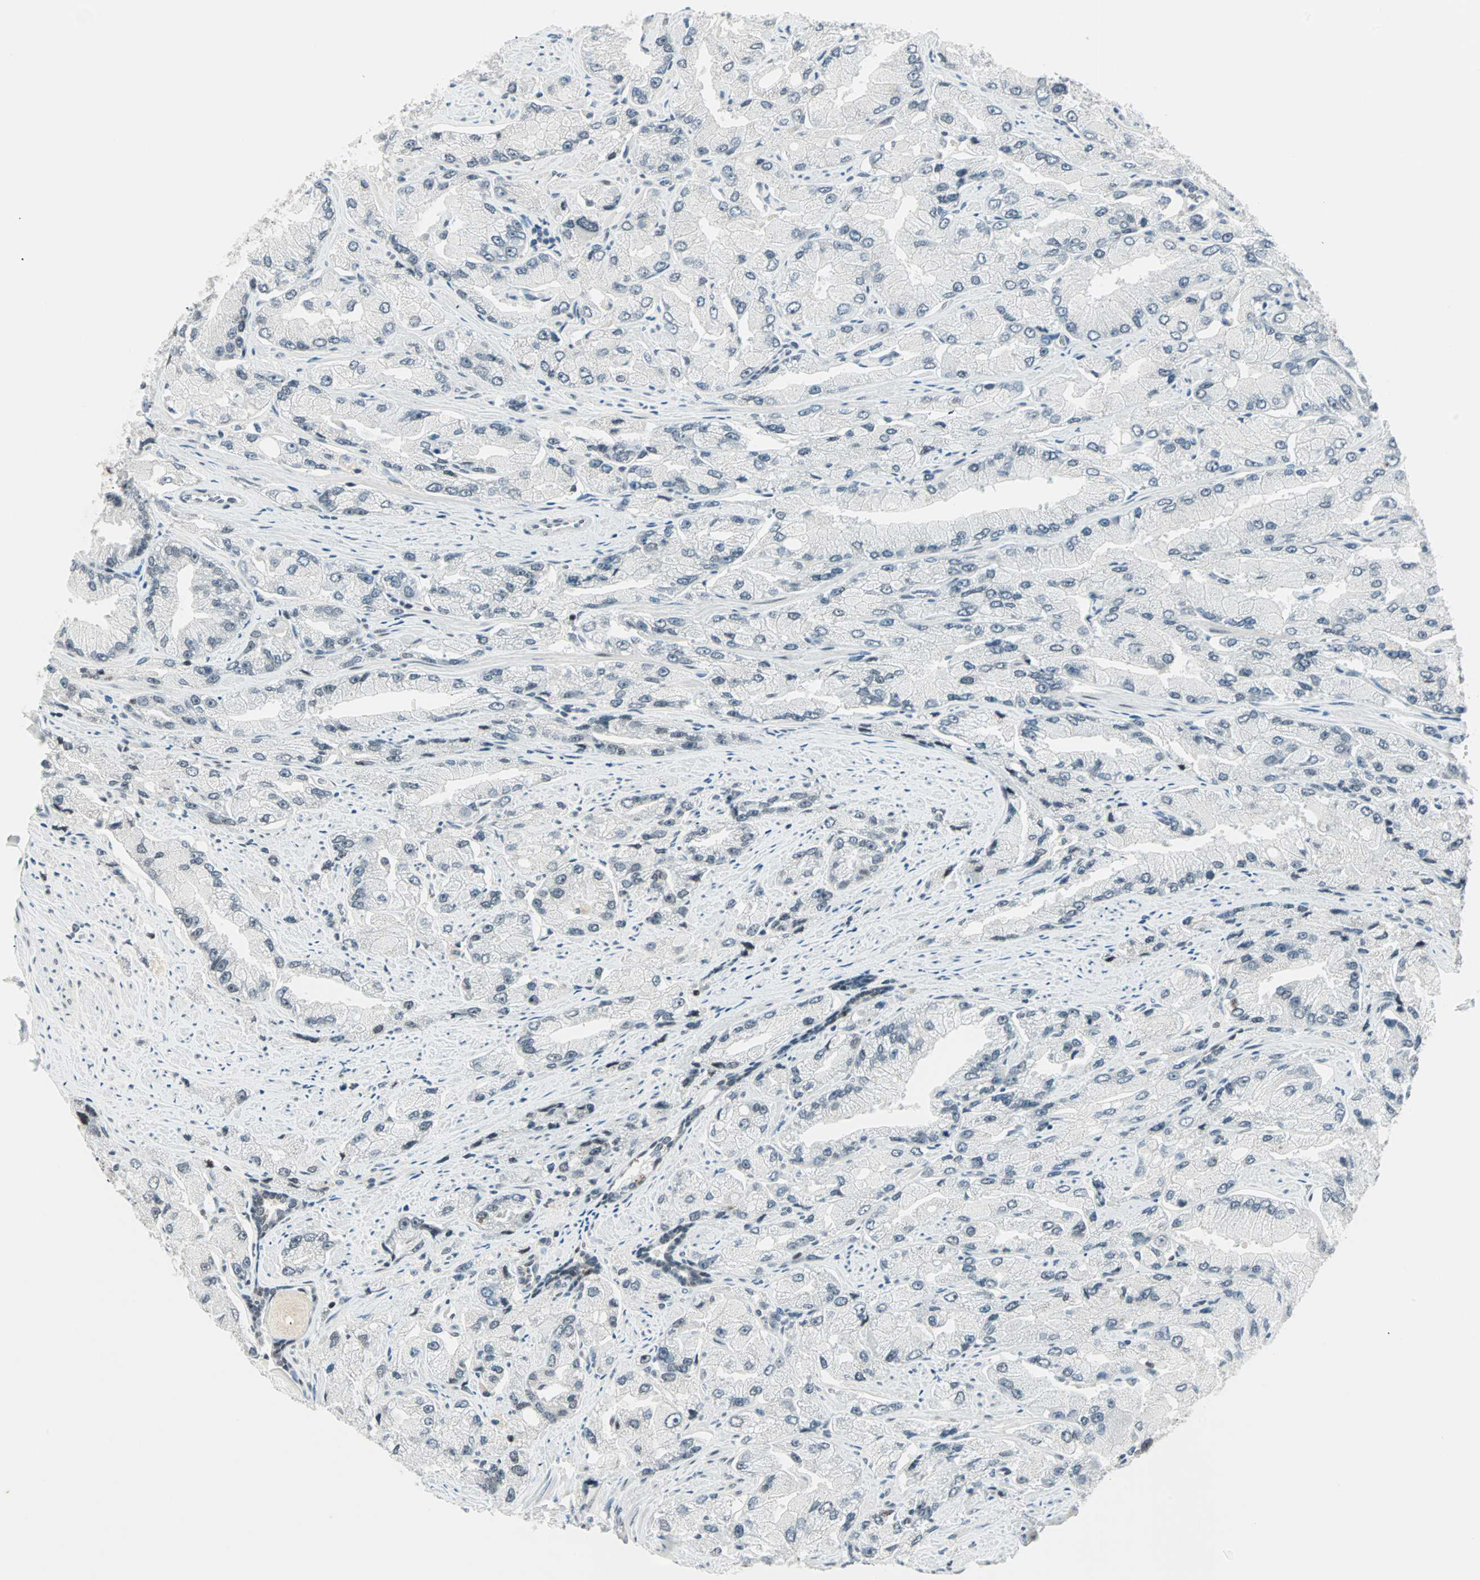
{"staining": {"intensity": "negative", "quantity": "none", "location": "none"}, "tissue": "prostate cancer", "cell_type": "Tumor cells", "image_type": "cancer", "snomed": [{"axis": "morphology", "description": "Adenocarcinoma, High grade"}, {"axis": "topography", "description": "Prostate"}], "caption": "The immunohistochemistry photomicrograph has no significant positivity in tumor cells of prostate high-grade adenocarcinoma tissue. The staining was performed using DAB to visualize the protein expression in brown, while the nuclei were stained in blue with hematoxylin (Magnification: 20x).", "gene": "SIN3A", "patient": {"sex": "male", "age": 58}}